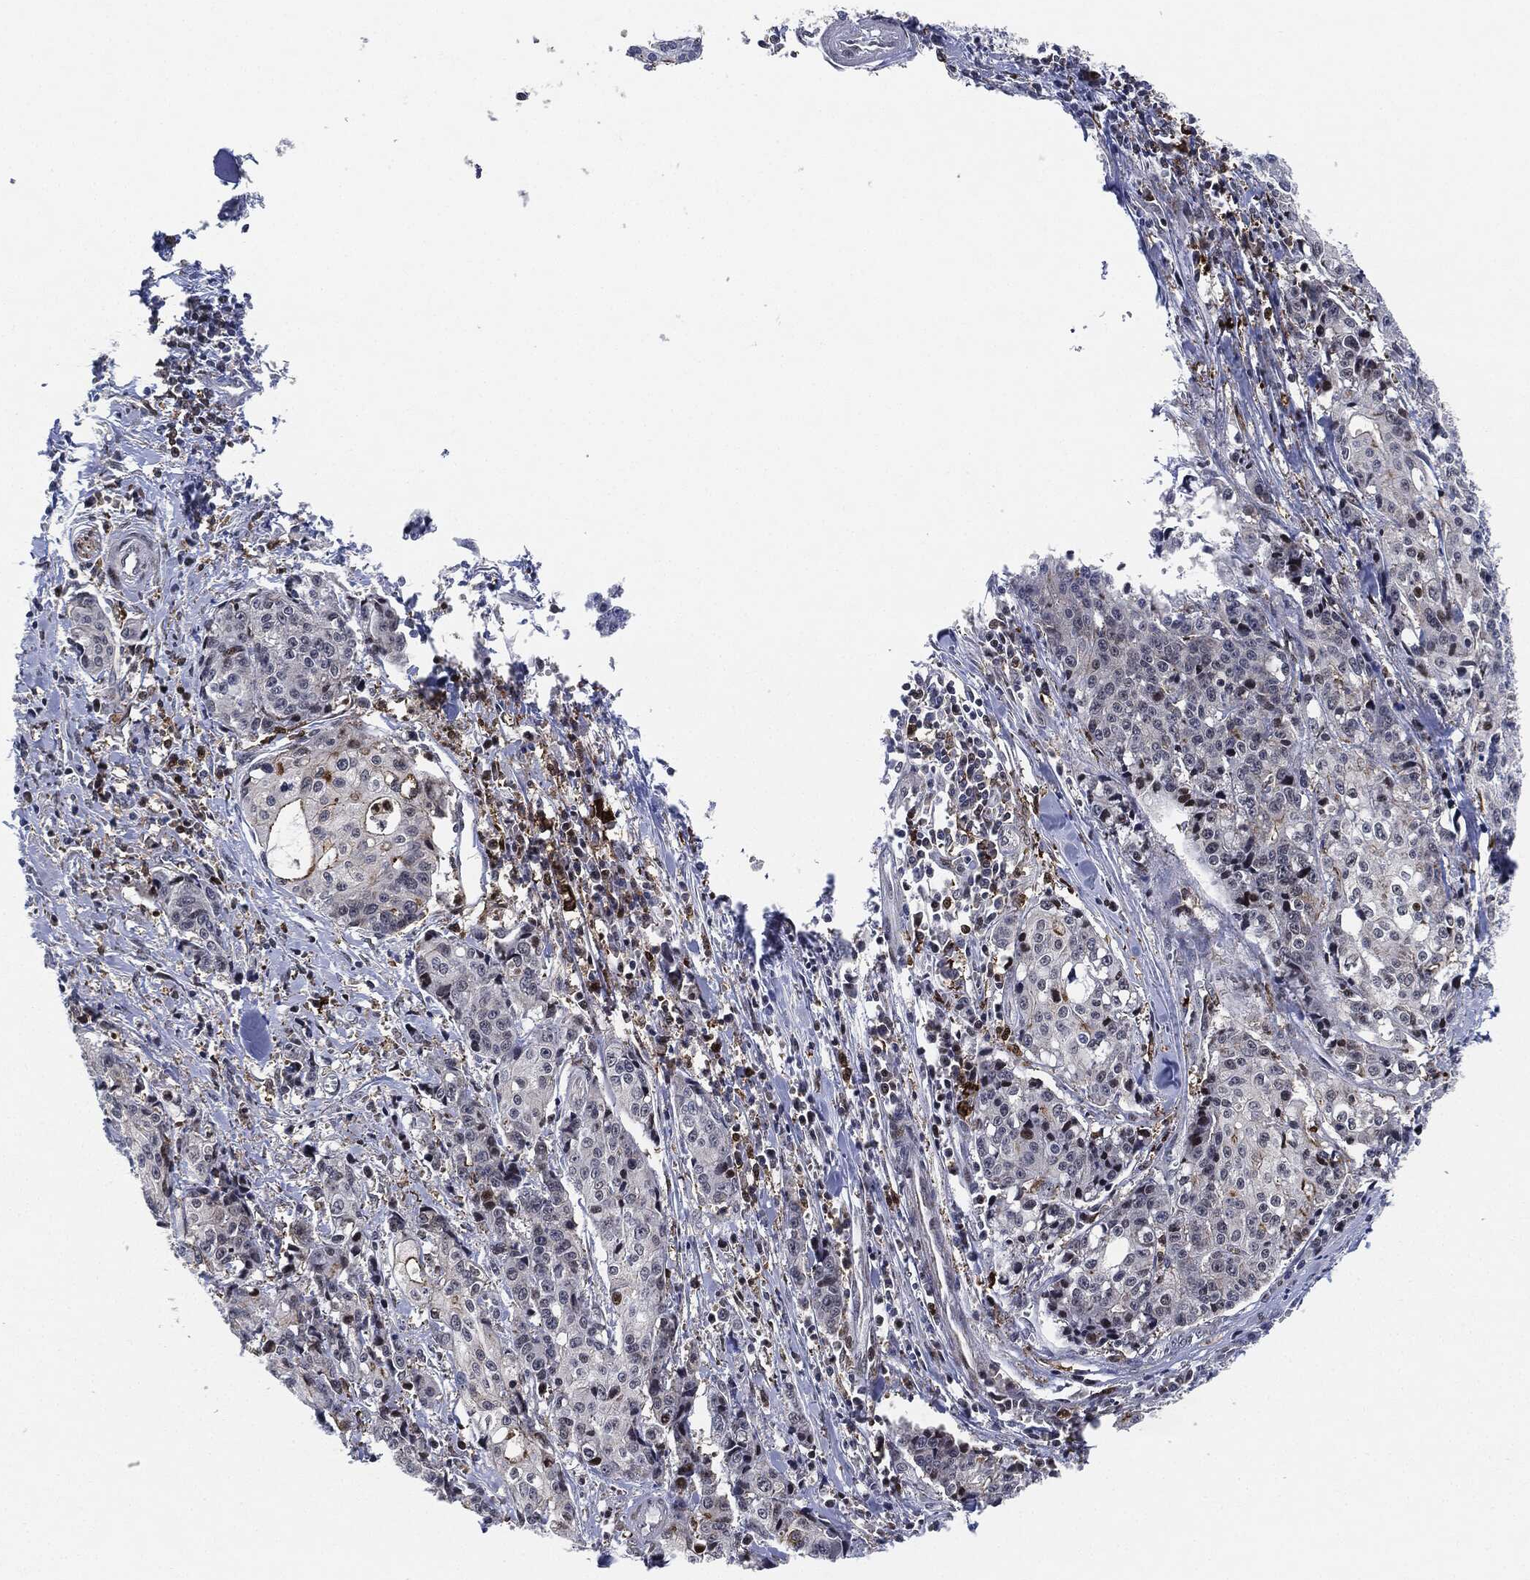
{"staining": {"intensity": "negative", "quantity": "none", "location": "none"}, "tissue": "pancreatic cancer", "cell_type": "Tumor cells", "image_type": "cancer", "snomed": [{"axis": "morphology", "description": "Adenocarcinoma, NOS"}, {"axis": "topography", "description": "Pancreas"}], "caption": "Adenocarcinoma (pancreatic) was stained to show a protein in brown. There is no significant staining in tumor cells.", "gene": "NANOS3", "patient": {"sex": "male", "age": 64}}